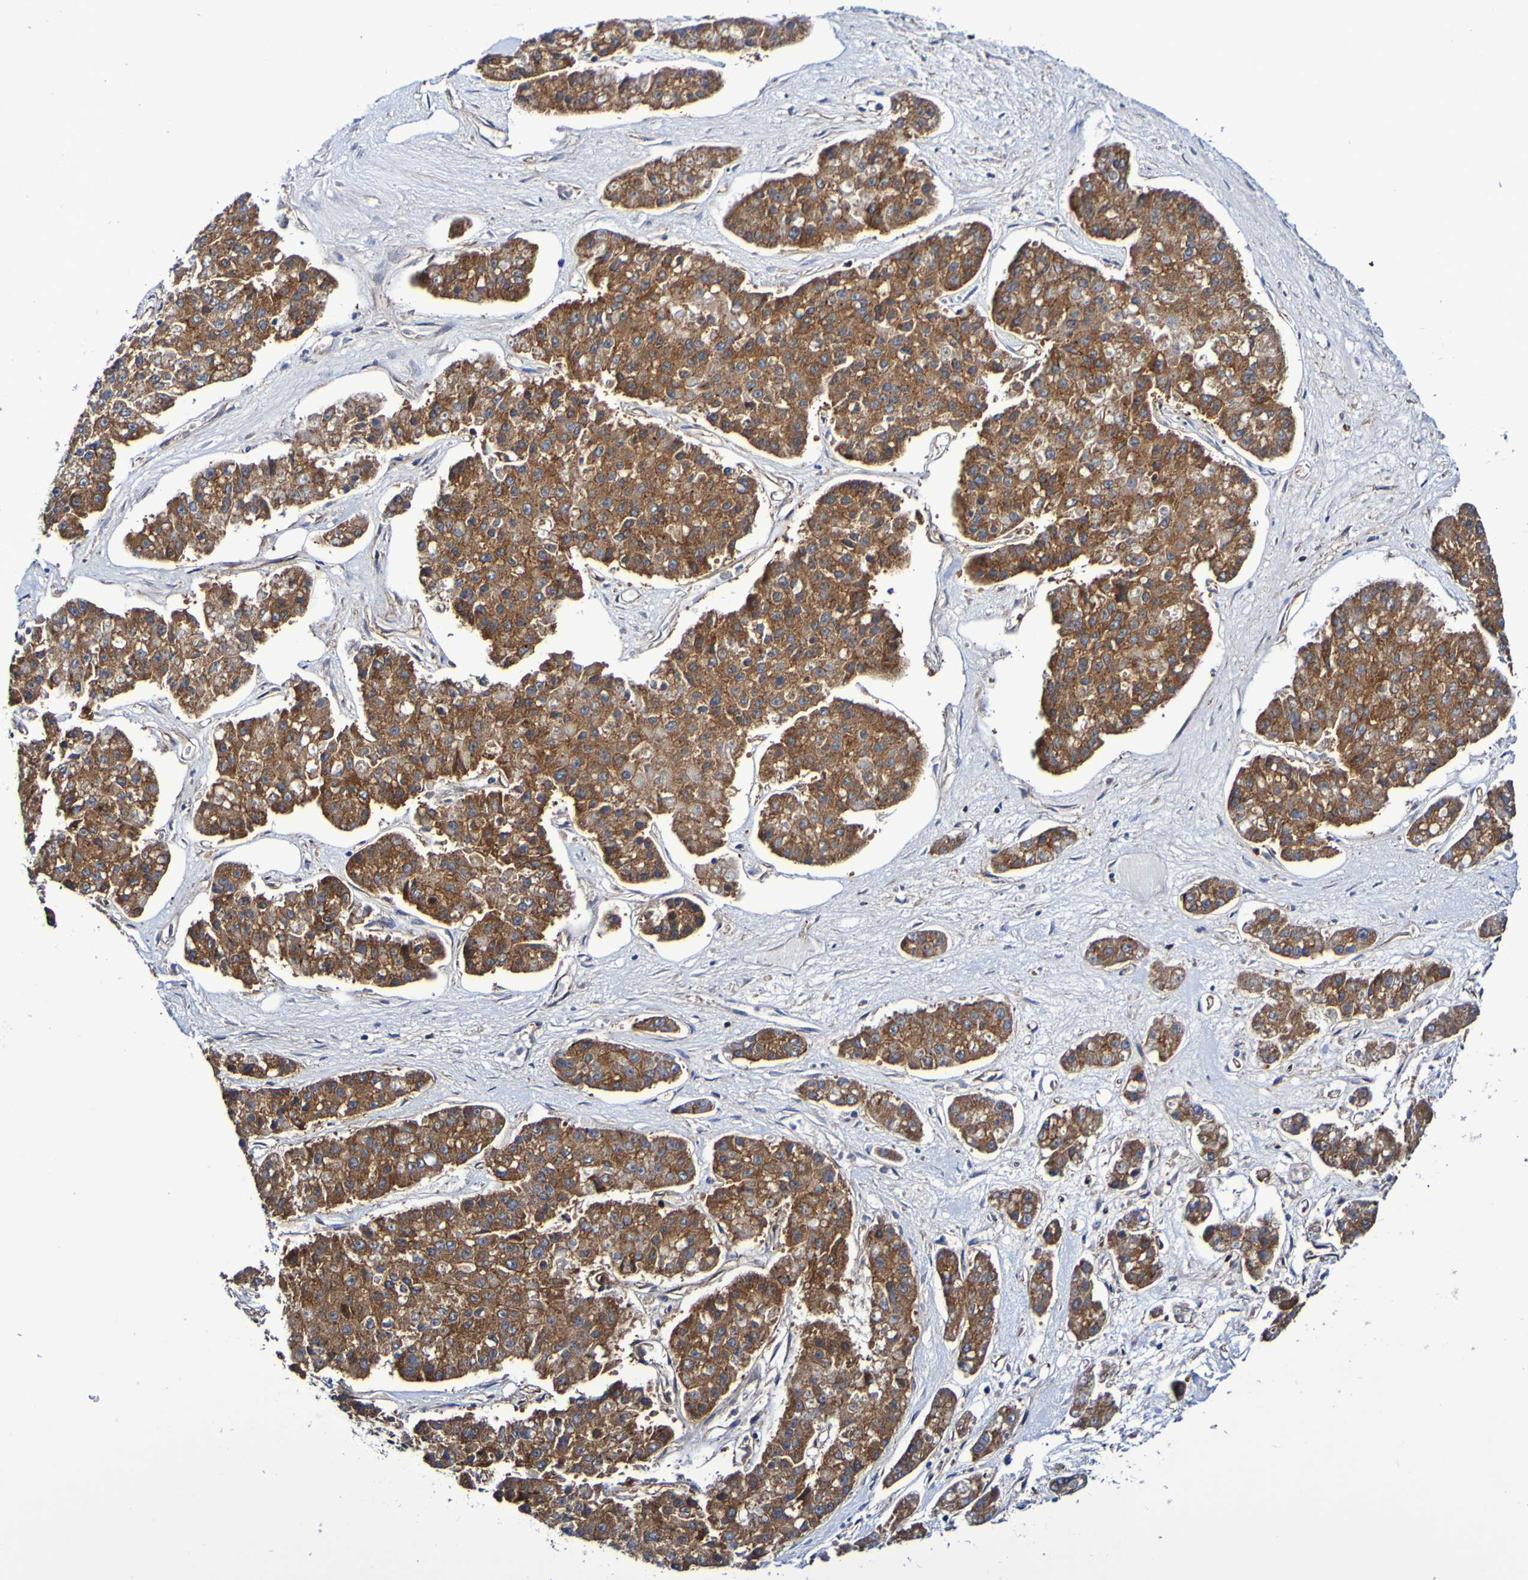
{"staining": {"intensity": "strong", "quantity": ">75%", "location": "cytoplasmic/membranous"}, "tissue": "pancreatic cancer", "cell_type": "Tumor cells", "image_type": "cancer", "snomed": [{"axis": "morphology", "description": "Adenocarcinoma, NOS"}, {"axis": "topography", "description": "Pancreas"}], "caption": "Protein expression analysis of pancreatic cancer displays strong cytoplasmic/membranous positivity in approximately >75% of tumor cells.", "gene": "GJB1", "patient": {"sex": "male", "age": 50}}